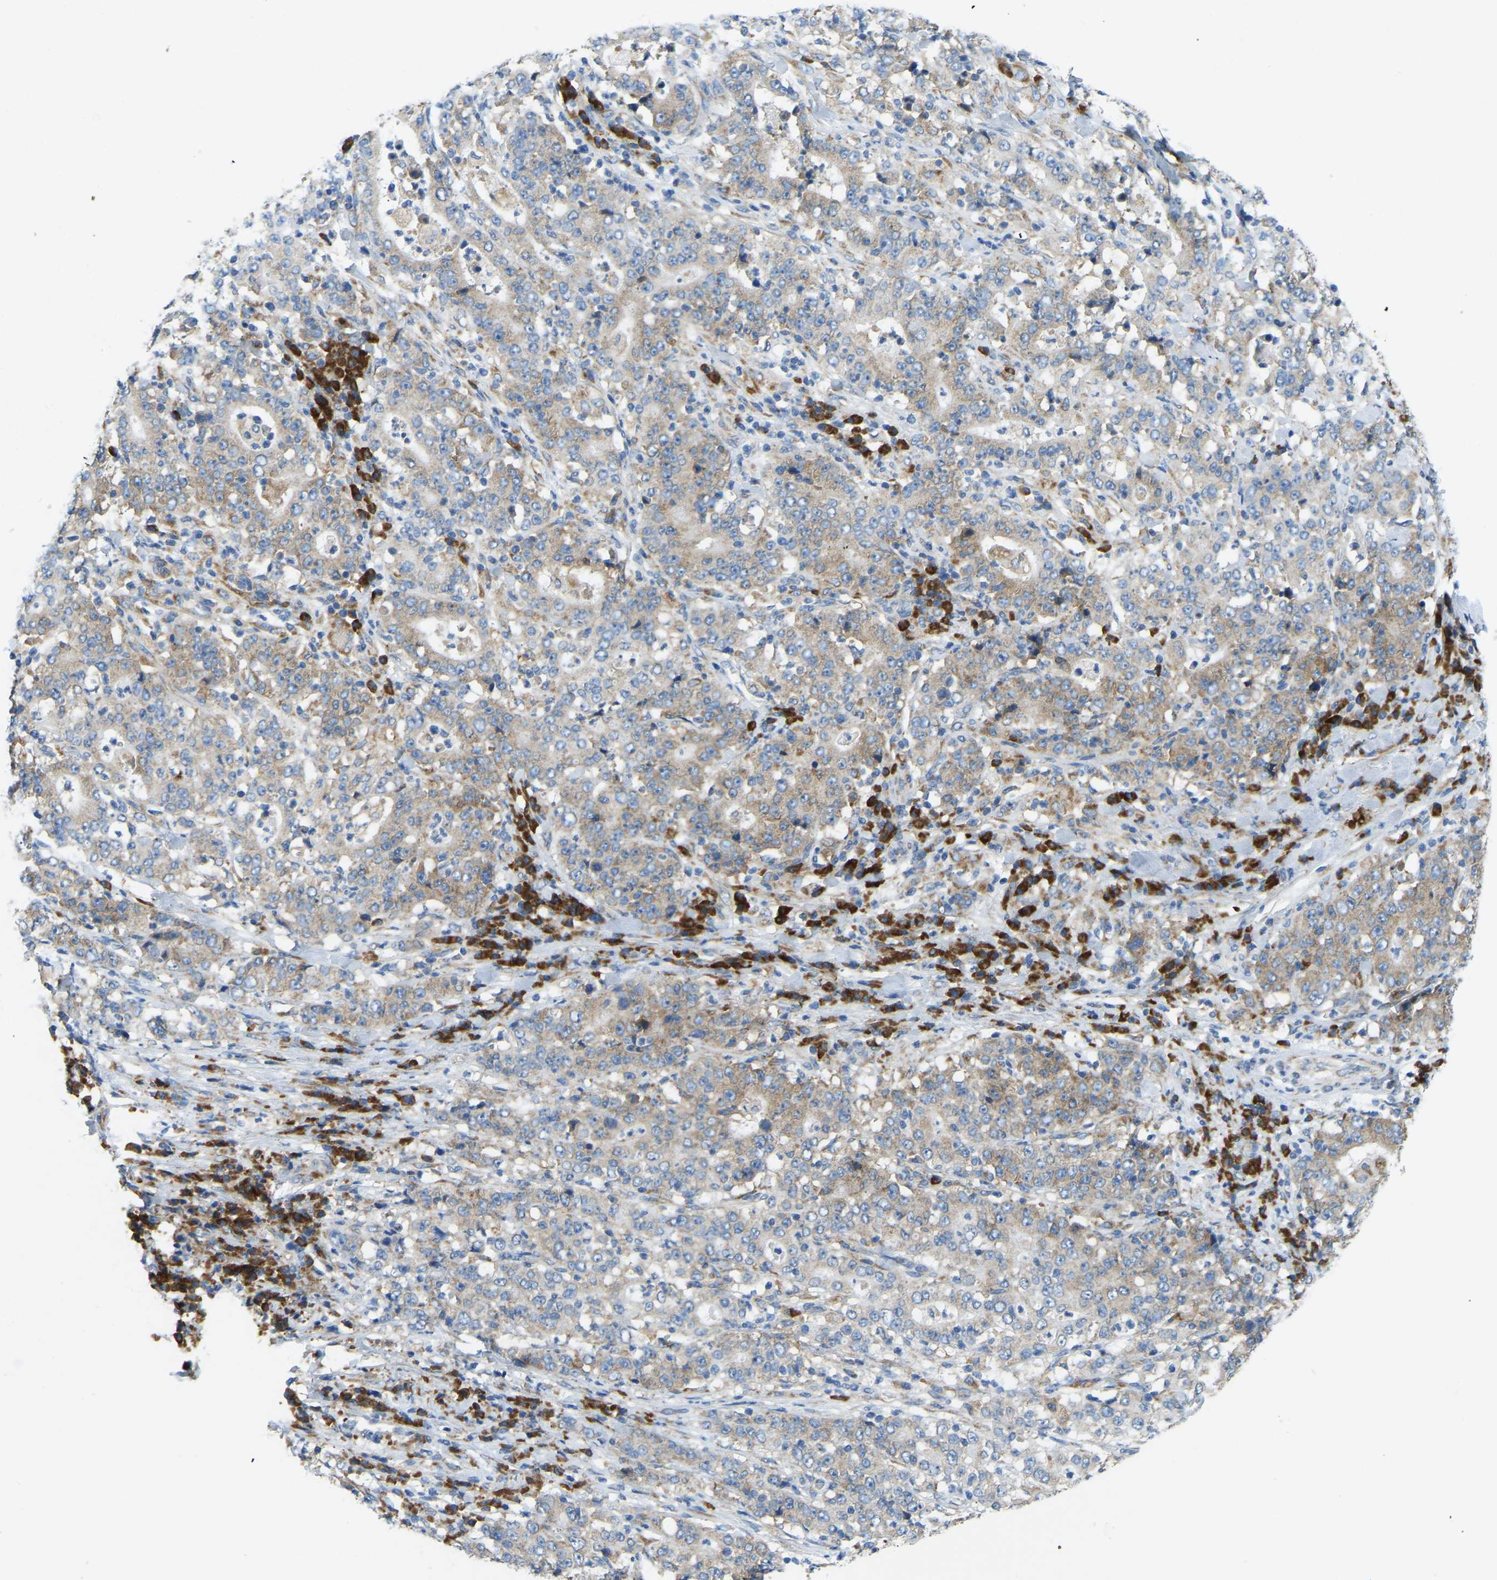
{"staining": {"intensity": "weak", "quantity": ">75%", "location": "cytoplasmic/membranous"}, "tissue": "stomach cancer", "cell_type": "Tumor cells", "image_type": "cancer", "snomed": [{"axis": "morphology", "description": "Normal tissue, NOS"}, {"axis": "morphology", "description": "Adenocarcinoma, NOS"}, {"axis": "topography", "description": "Stomach, upper"}, {"axis": "topography", "description": "Stomach"}], "caption": "Tumor cells demonstrate low levels of weak cytoplasmic/membranous expression in about >75% of cells in stomach cancer (adenocarcinoma).", "gene": "SND1", "patient": {"sex": "male", "age": 59}}